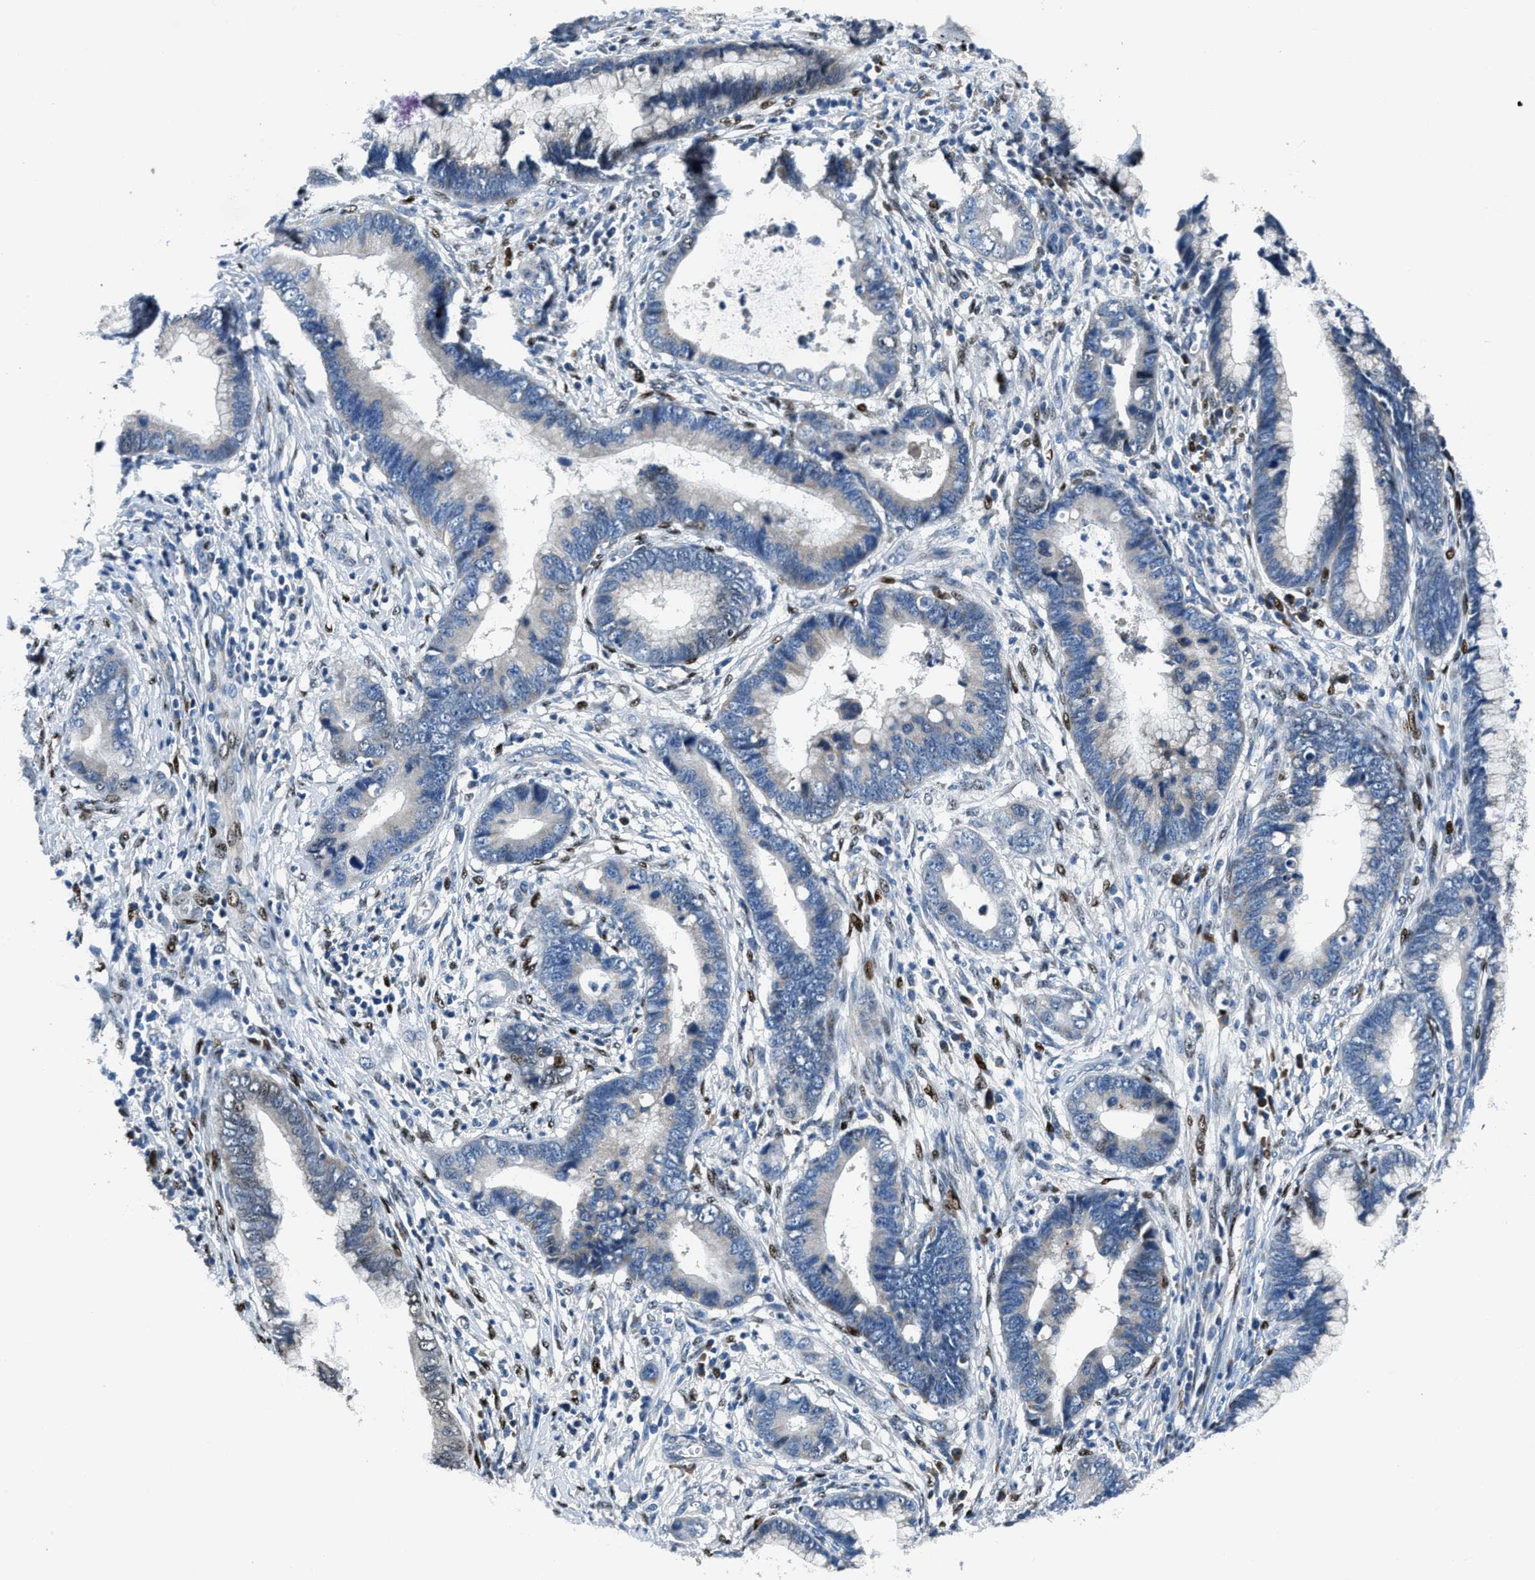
{"staining": {"intensity": "negative", "quantity": "none", "location": "none"}, "tissue": "cervical cancer", "cell_type": "Tumor cells", "image_type": "cancer", "snomed": [{"axis": "morphology", "description": "Adenocarcinoma, NOS"}, {"axis": "topography", "description": "Cervix"}], "caption": "Human cervical cancer (adenocarcinoma) stained for a protein using IHC displays no positivity in tumor cells.", "gene": "EGR1", "patient": {"sex": "female", "age": 44}}